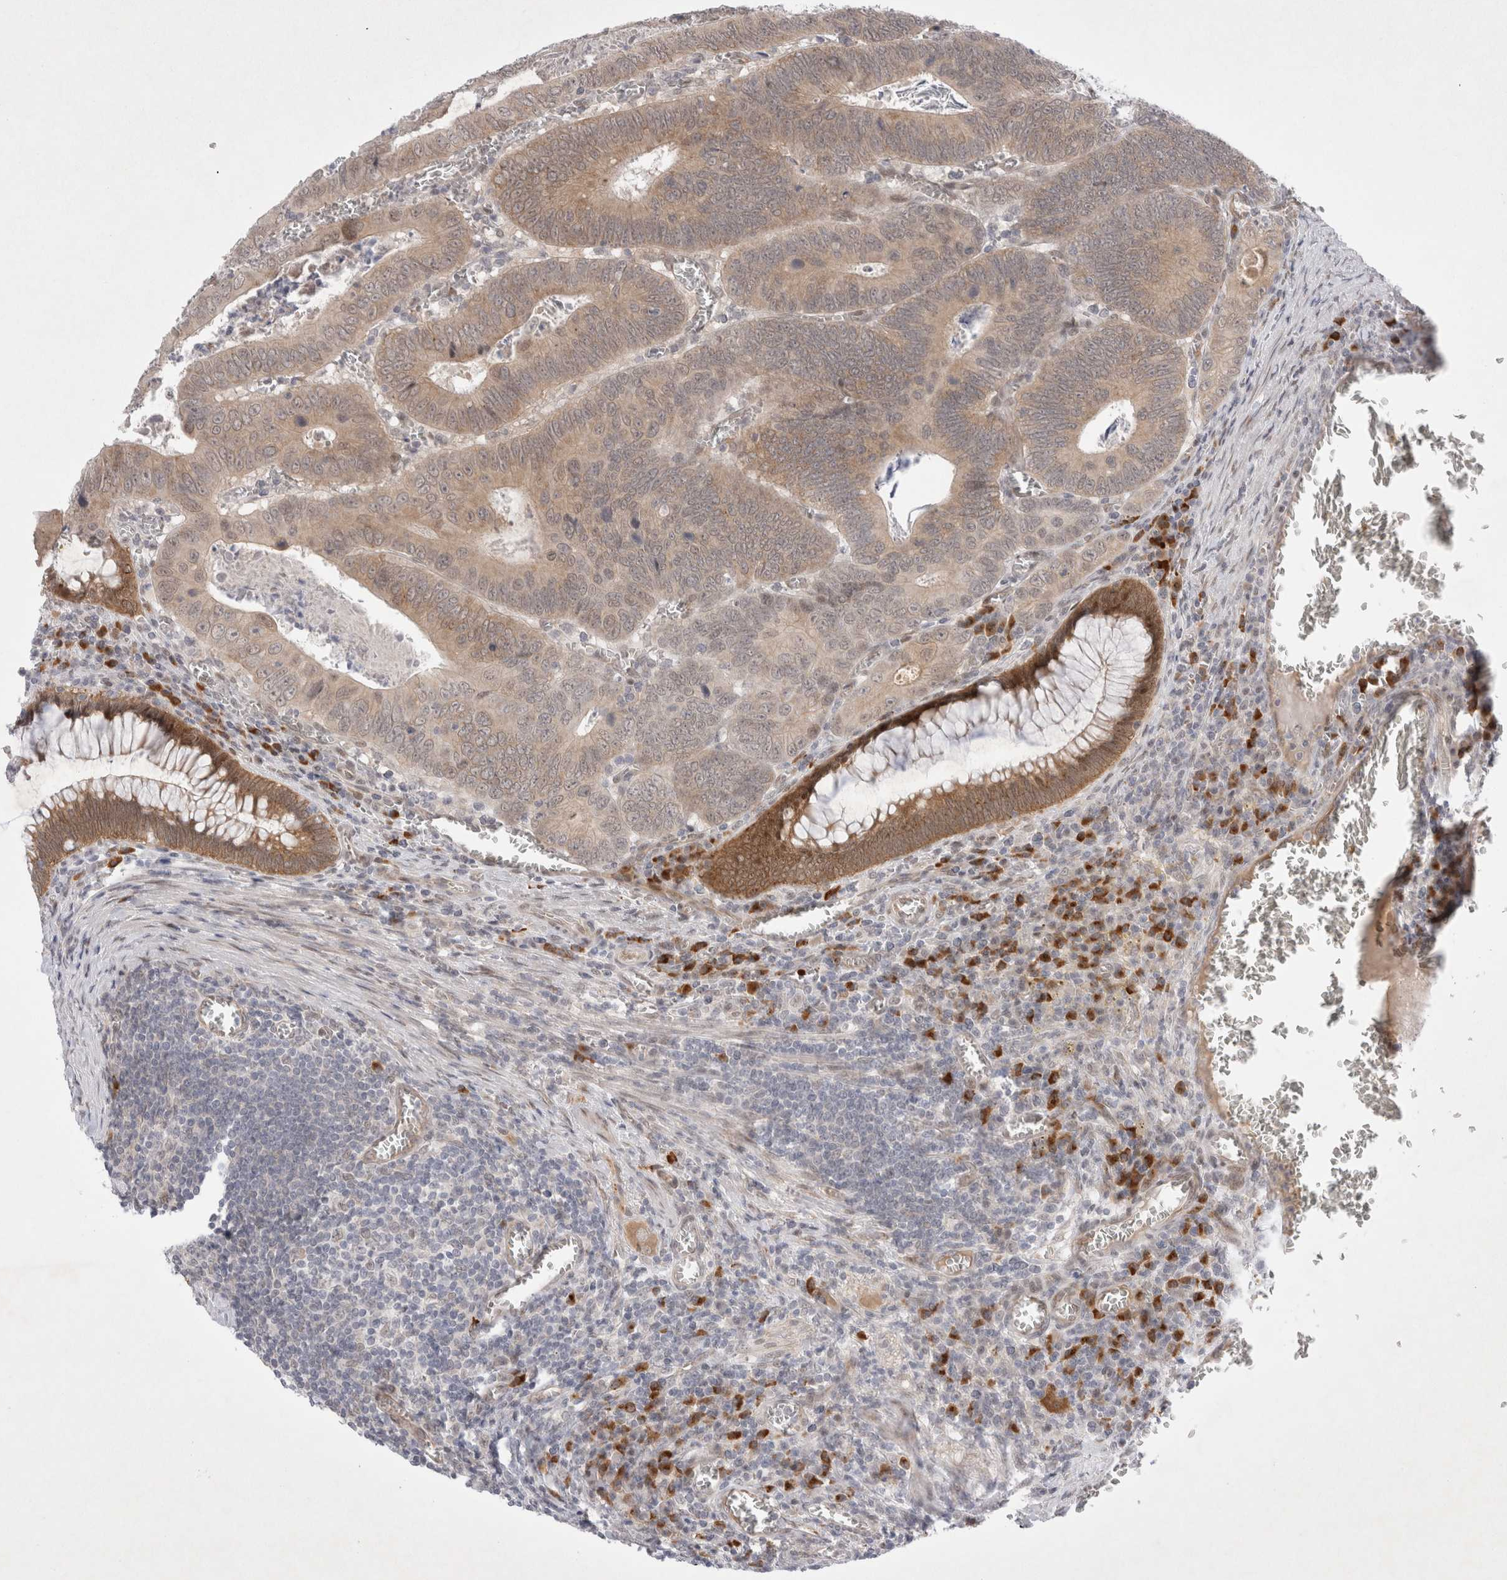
{"staining": {"intensity": "moderate", "quantity": ">75%", "location": "cytoplasmic/membranous"}, "tissue": "colorectal cancer", "cell_type": "Tumor cells", "image_type": "cancer", "snomed": [{"axis": "morphology", "description": "Inflammation, NOS"}, {"axis": "morphology", "description": "Adenocarcinoma, NOS"}, {"axis": "topography", "description": "Colon"}], "caption": "Moderate cytoplasmic/membranous staining for a protein is seen in approximately >75% of tumor cells of colorectal cancer (adenocarcinoma) using immunohistochemistry (IHC).", "gene": "WIPF2", "patient": {"sex": "male", "age": 72}}